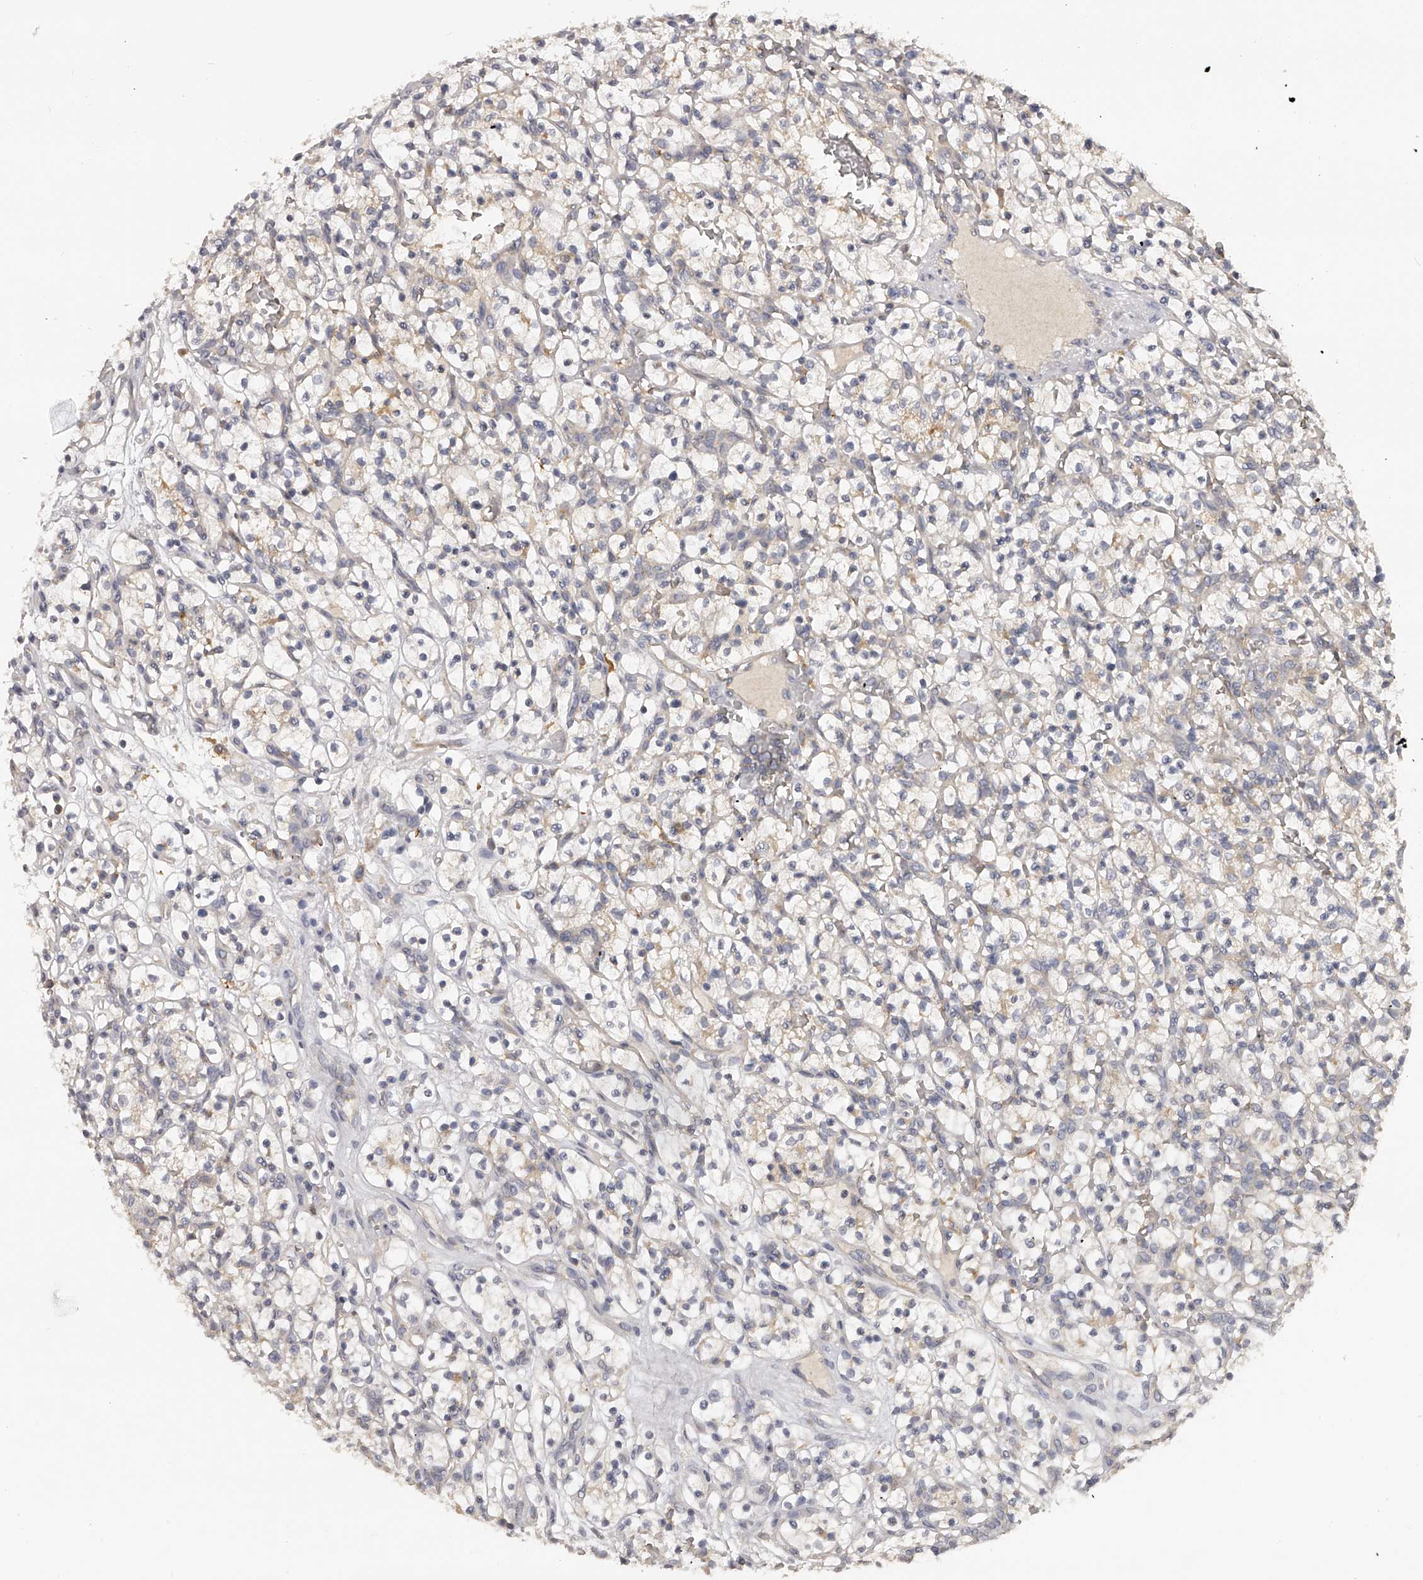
{"staining": {"intensity": "negative", "quantity": "none", "location": "none"}, "tissue": "renal cancer", "cell_type": "Tumor cells", "image_type": "cancer", "snomed": [{"axis": "morphology", "description": "Adenocarcinoma, NOS"}, {"axis": "topography", "description": "Kidney"}], "caption": "A micrograph of renal cancer (adenocarcinoma) stained for a protein demonstrates no brown staining in tumor cells.", "gene": "TNN", "patient": {"sex": "female", "age": 57}}